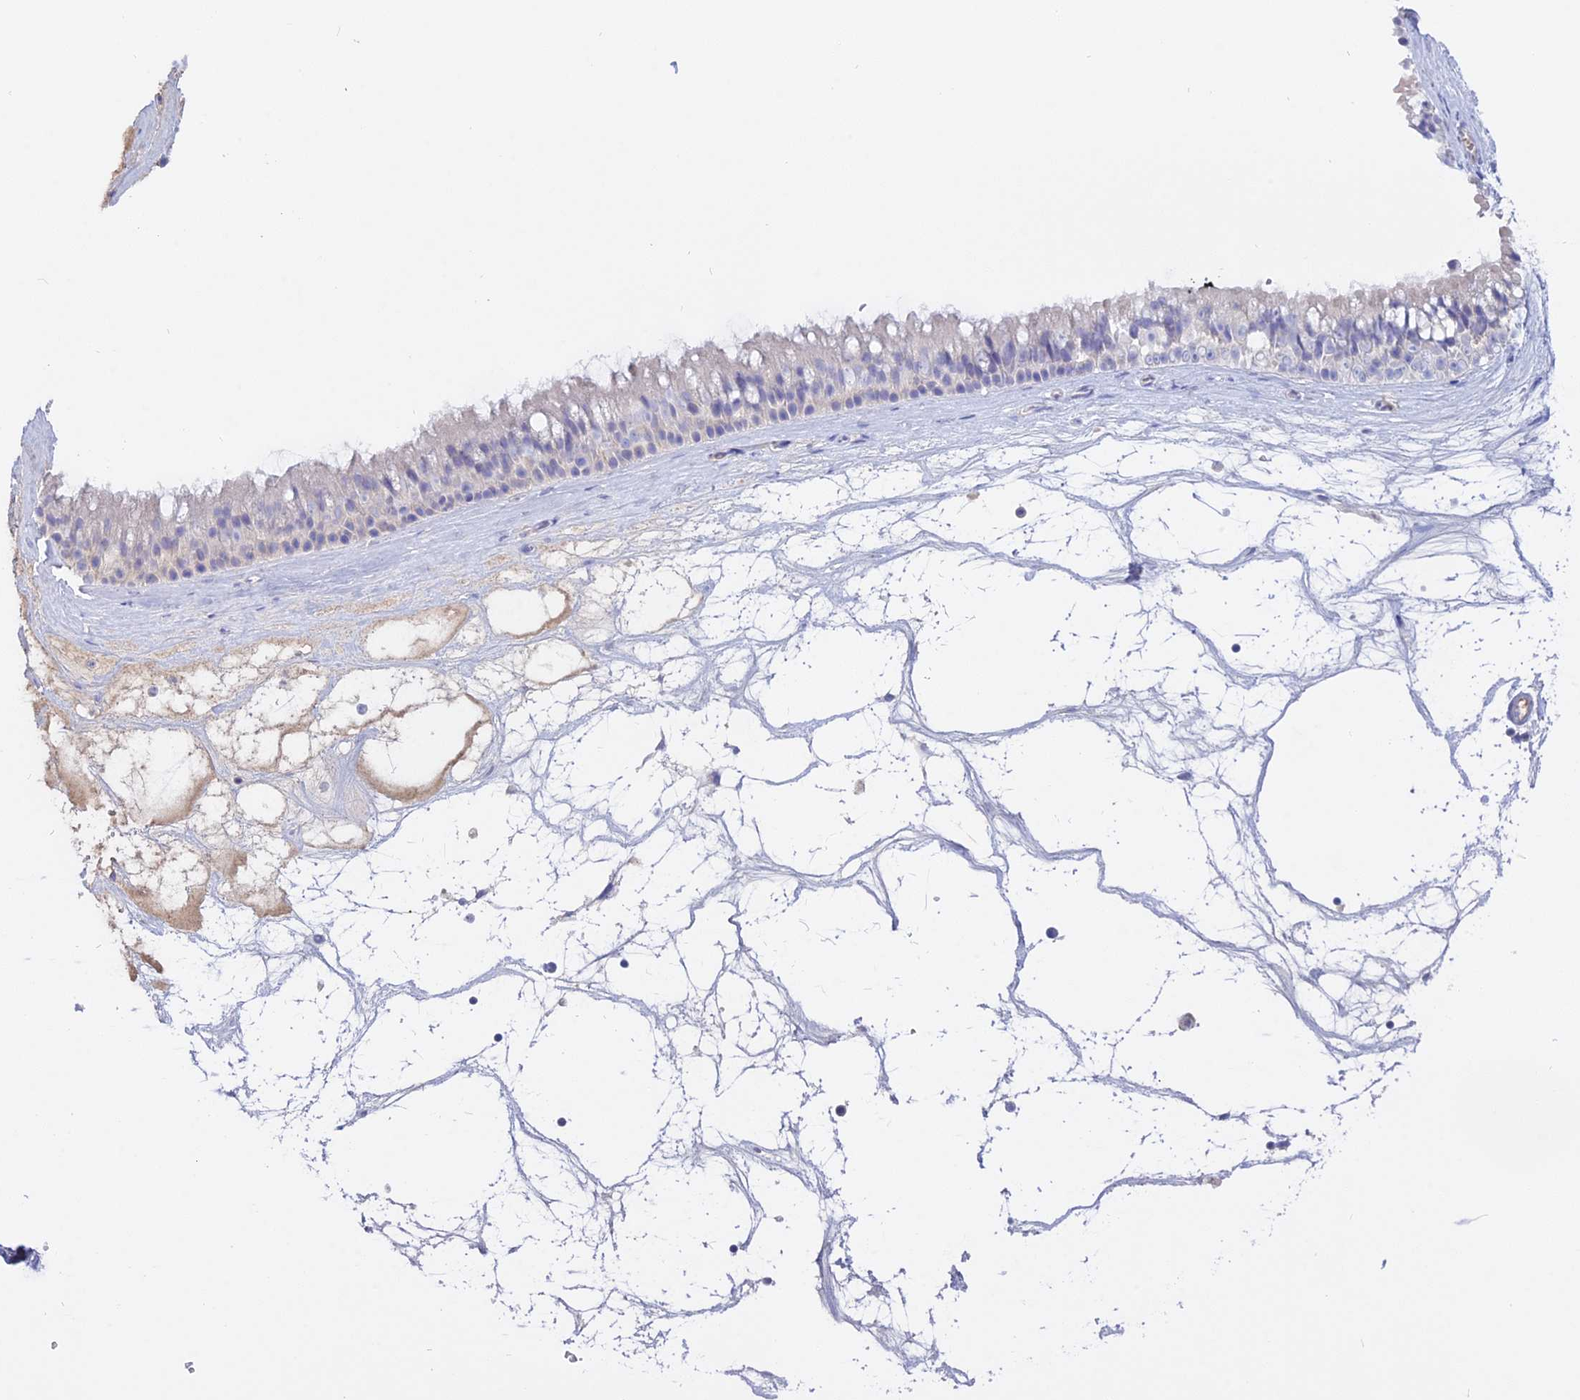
{"staining": {"intensity": "negative", "quantity": "none", "location": "none"}, "tissue": "nasopharynx", "cell_type": "Respiratory epithelial cells", "image_type": "normal", "snomed": [{"axis": "morphology", "description": "Normal tissue, NOS"}, {"axis": "topography", "description": "Nasopharynx"}], "caption": "DAB immunohistochemical staining of unremarkable human nasopharynx reveals no significant expression in respiratory epithelial cells. The staining was performed using DAB (3,3'-diaminobenzidine) to visualize the protein expression in brown, while the nuclei were stained in blue with hematoxylin (Magnification: 20x).", "gene": "ADGRA1", "patient": {"sex": "male", "age": 64}}